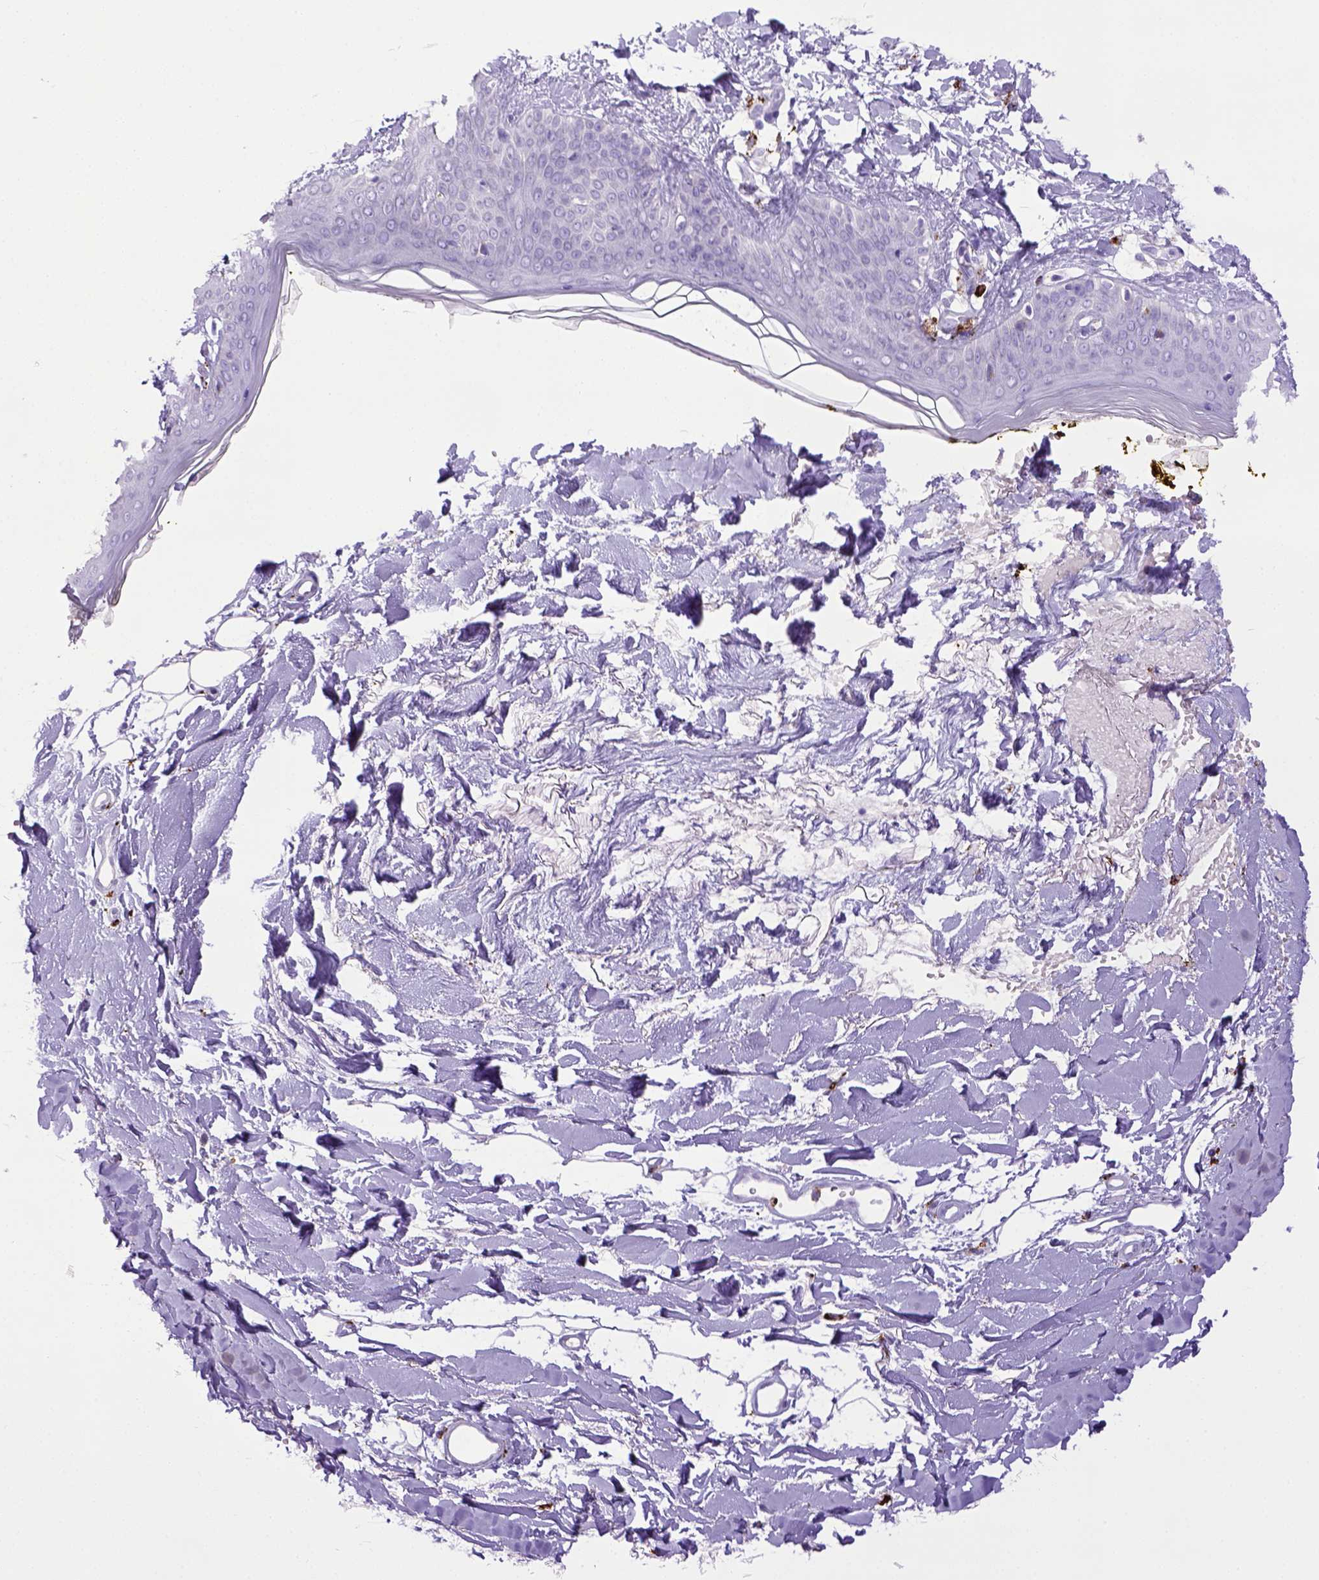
{"staining": {"intensity": "negative", "quantity": "none", "location": "none"}, "tissue": "skin", "cell_type": "Fibroblasts", "image_type": "normal", "snomed": [{"axis": "morphology", "description": "Normal tissue, NOS"}, {"axis": "topography", "description": "Skin"}], "caption": "There is no significant staining in fibroblasts of skin. (Brightfield microscopy of DAB IHC at high magnification).", "gene": "CD68", "patient": {"sex": "female", "age": 34}}